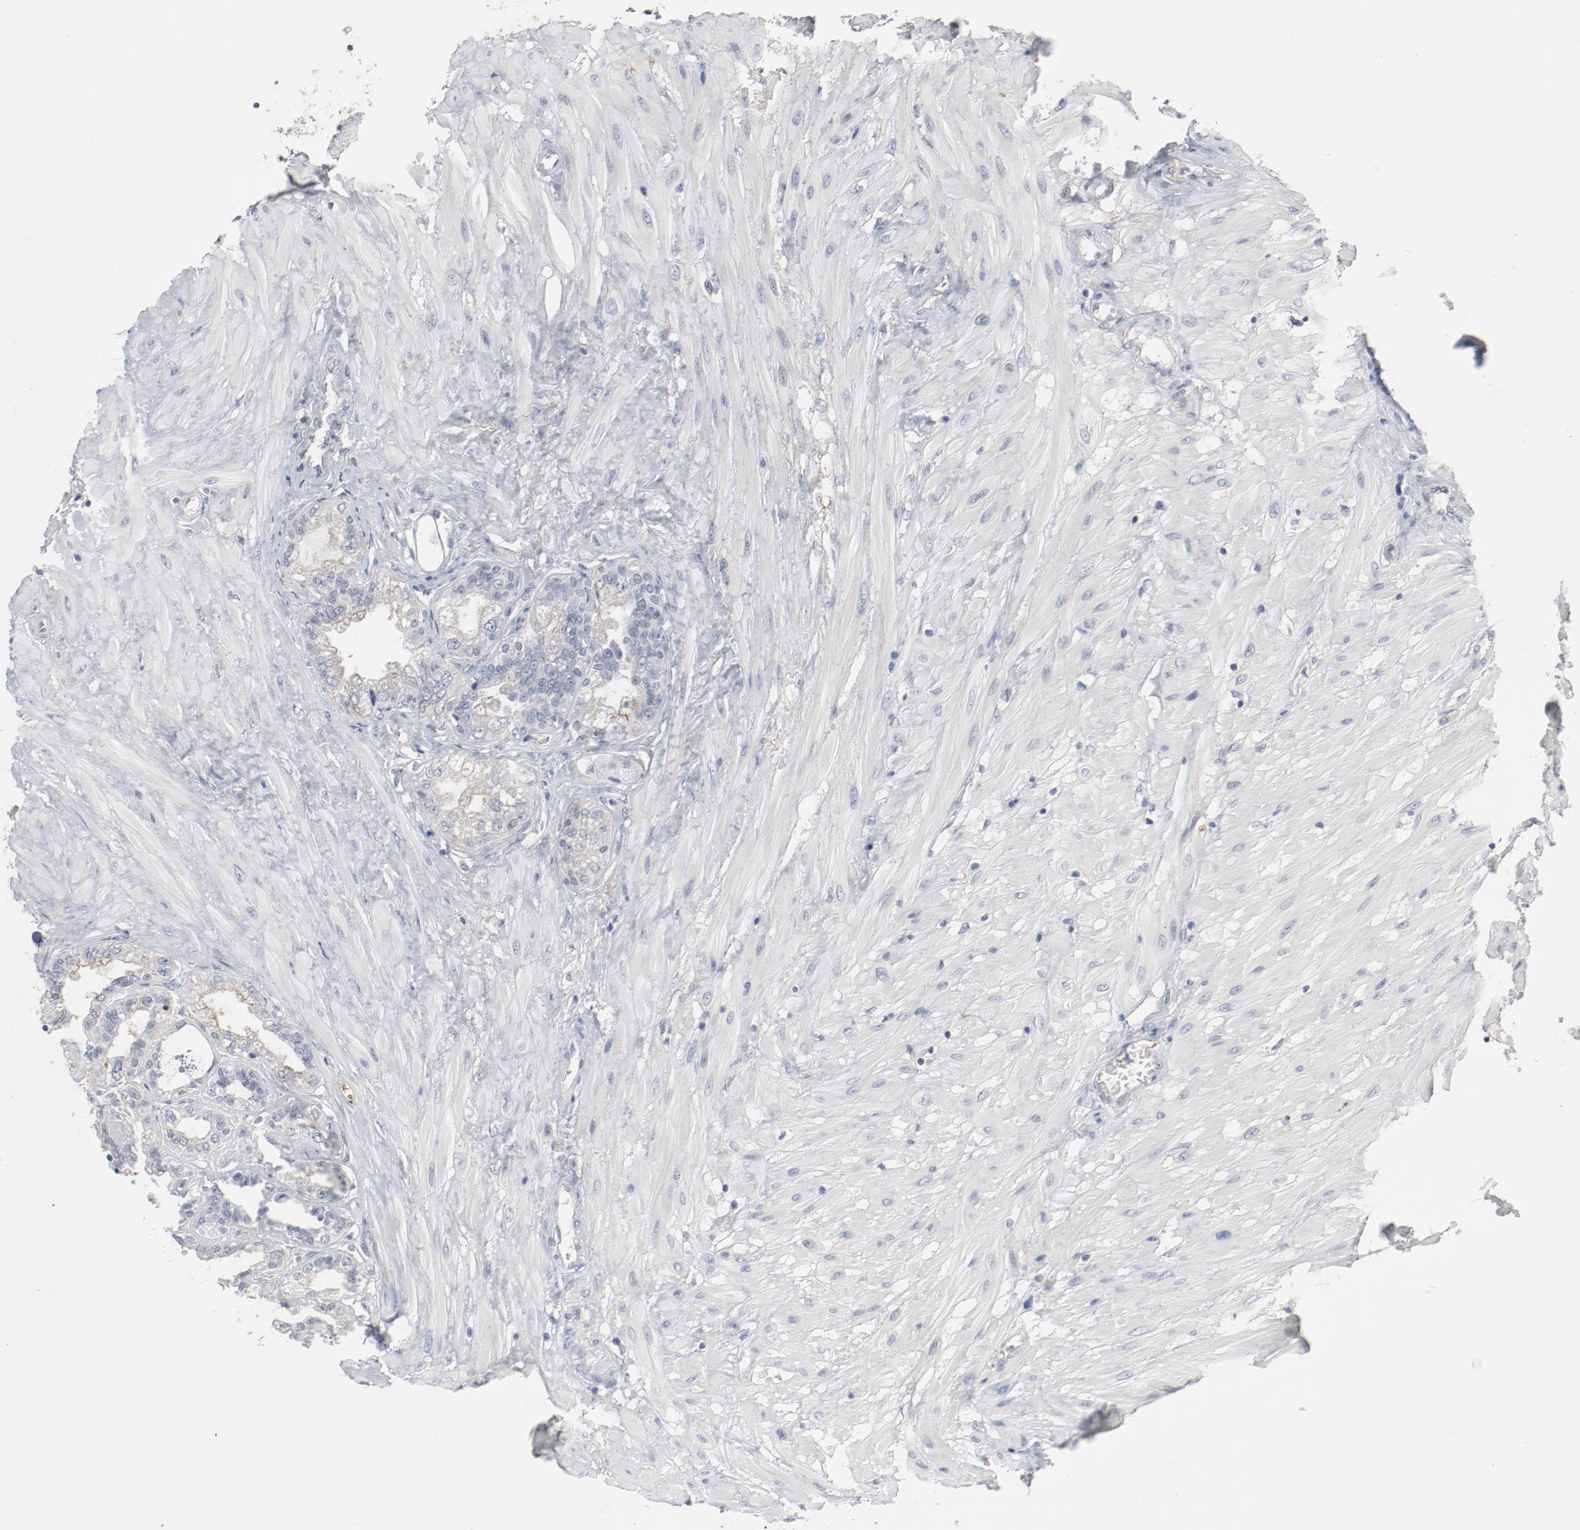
{"staining": {"intensity": "negative", "quantity": "none", "location": "none"}, "tissue": "seminal vesicle", "cell_type": "Glandular cells", "image_type": "normal", "snomed": [{"axis": "morphology", "description": "Normal tissue, NOS"}, {"axis": "morphology", "description": "Inflammation, NOS"}, {"axis": "topography", "description": "Urinary bladder"}, {"axis": "topography", "description": "Prostate"}, {"axis": "topography", "description": "Seminal veicle"}], "caption": "This is an immunohistochemistry (IHC) image of normal seminal vesicle. There is no staining in glandular cells.", "gene": "CDK1", "patient": {"sex": "male", "age": 82}}